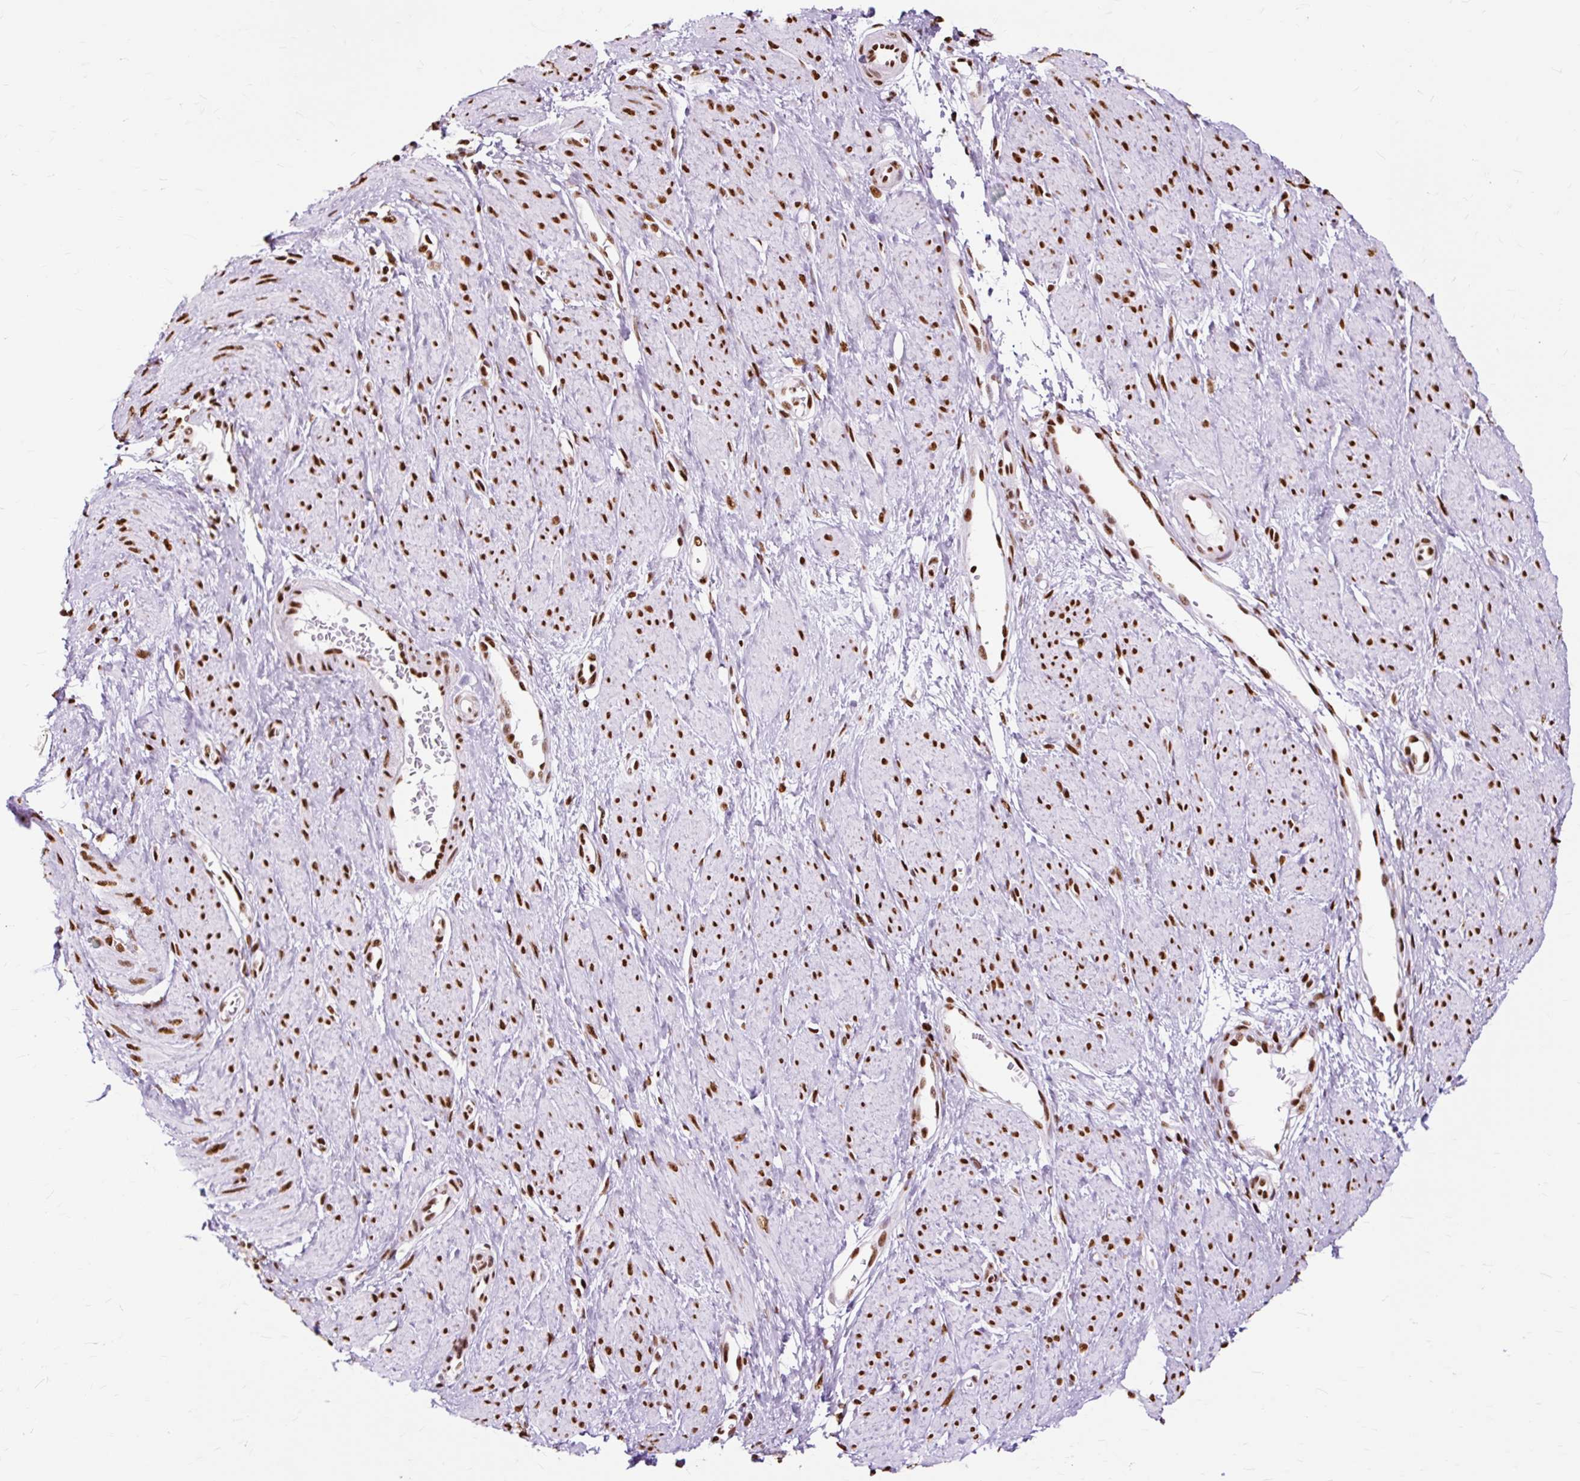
{"staining": {"intensity": "strong", "quantity": ">75%", "location": "nuclear"}, "tissue": "smooth muscle", "cell_type": "Smooth muscle cells", "image_type": "normal", "snomed": [{"axis": "morphology", "description": "Normal tissue, NOS"}, {"axis": "topography", "description": "Smooth muscle"}, {"axis": "topography", "description": "Uterus"}], "caption": "The image demonstrates staining of benign smooth muscle, revealing strong nuclear protein staining (brown color) within smooth muscle cells. (IHC, brightfield microscopy, high magnification).", "gene": "XRCC6", "patient": {"sex": "female", "age": 39}}